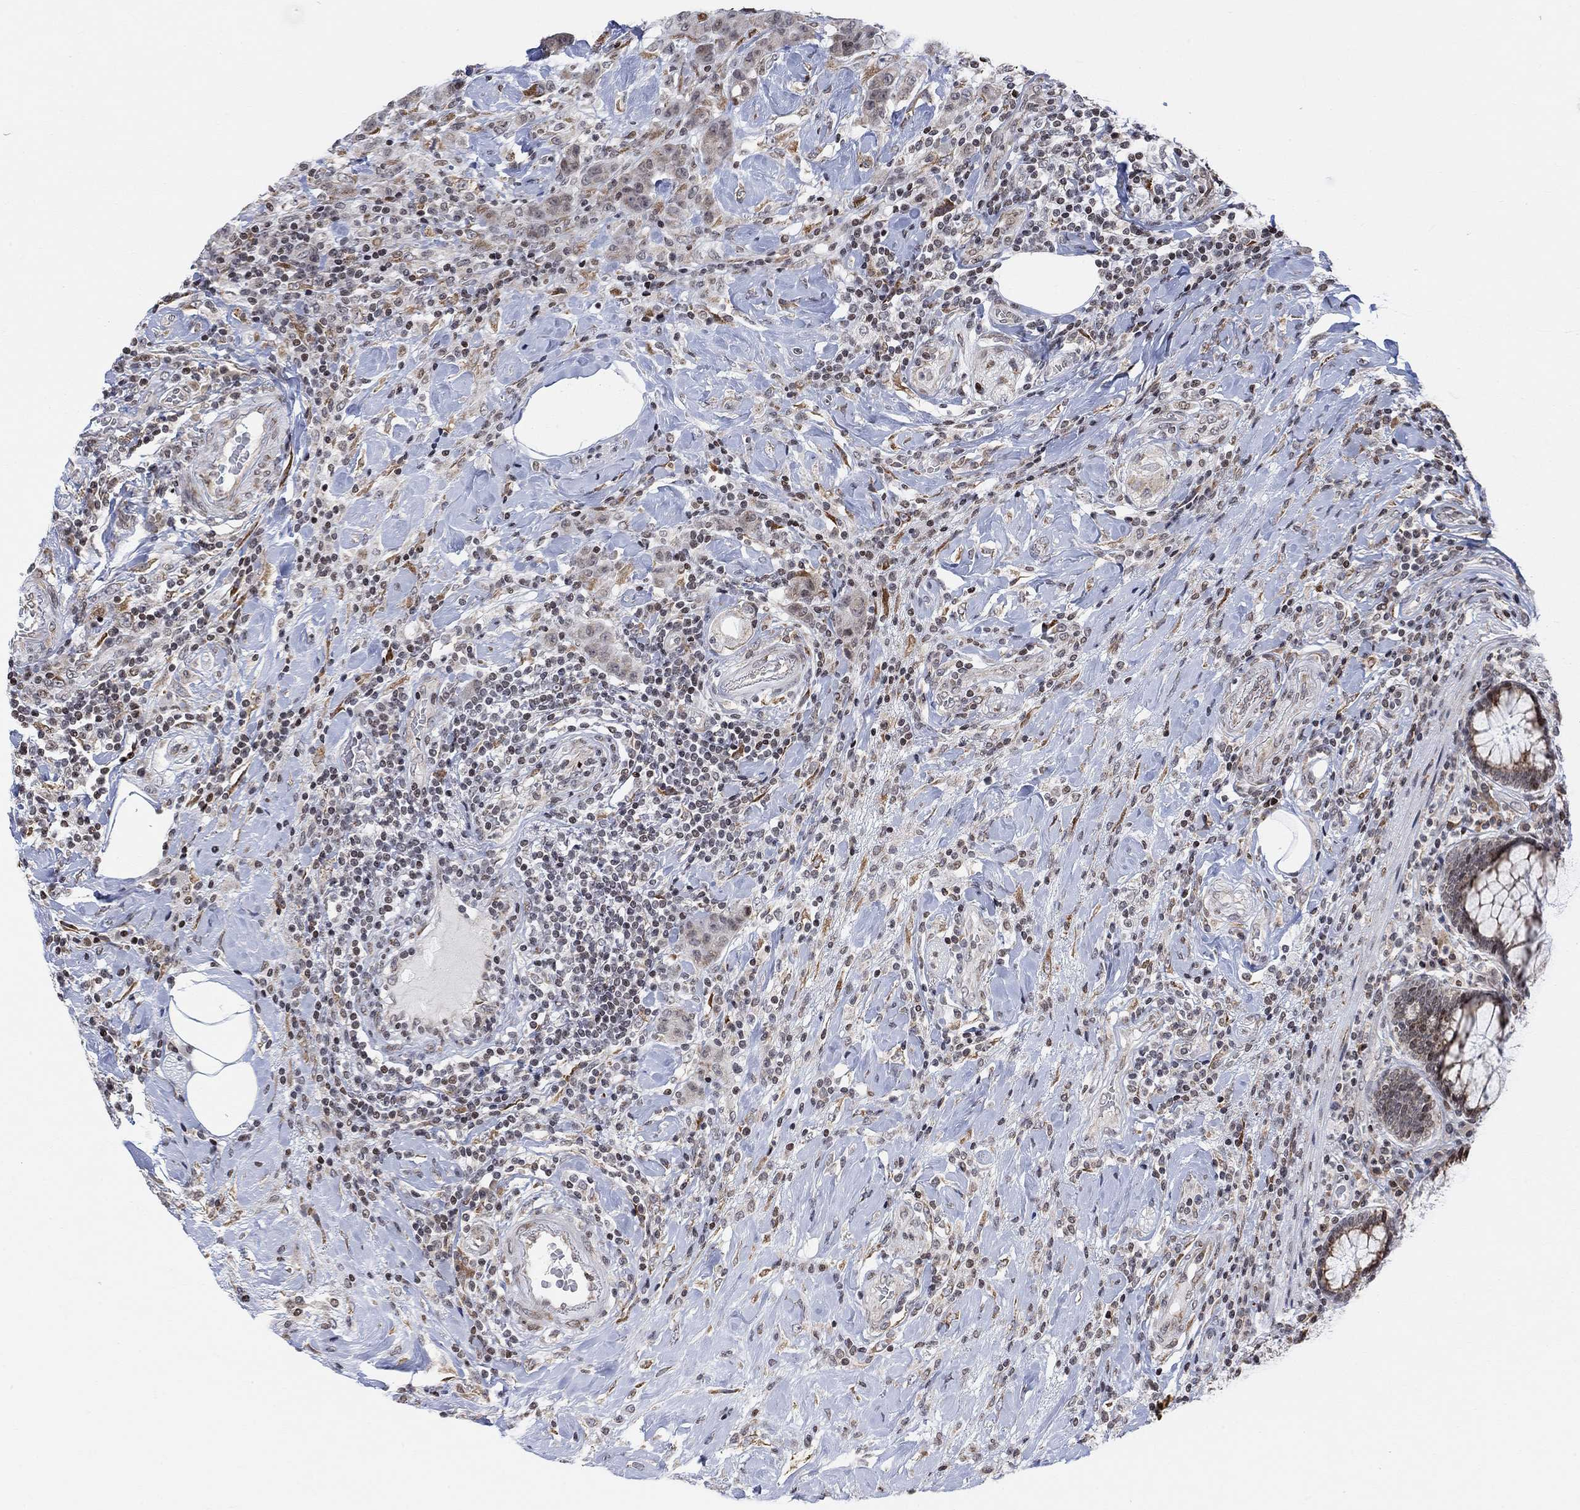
{"staining": {"intensity": "strong", "quantity": "<25%", "location": "cytoplasmic/membranous"}, "tissue": "colorectal cancer", "cell_type": "Tumor cells", "image_type": "cancer", "snomed": [{"axis": "morphology", "description": "Adenocarcinoma, NOS"}, {"axis": "topography", "description": "Colon"}], "caption": "Protein staining of adenocarcinoma (colorectal) tissue shows strong cytoplasmic/membranous expression in approximately <25% of tumor cells.", "gene": "ABHD14A", "patient": {"sex": "female", "age": 69}}